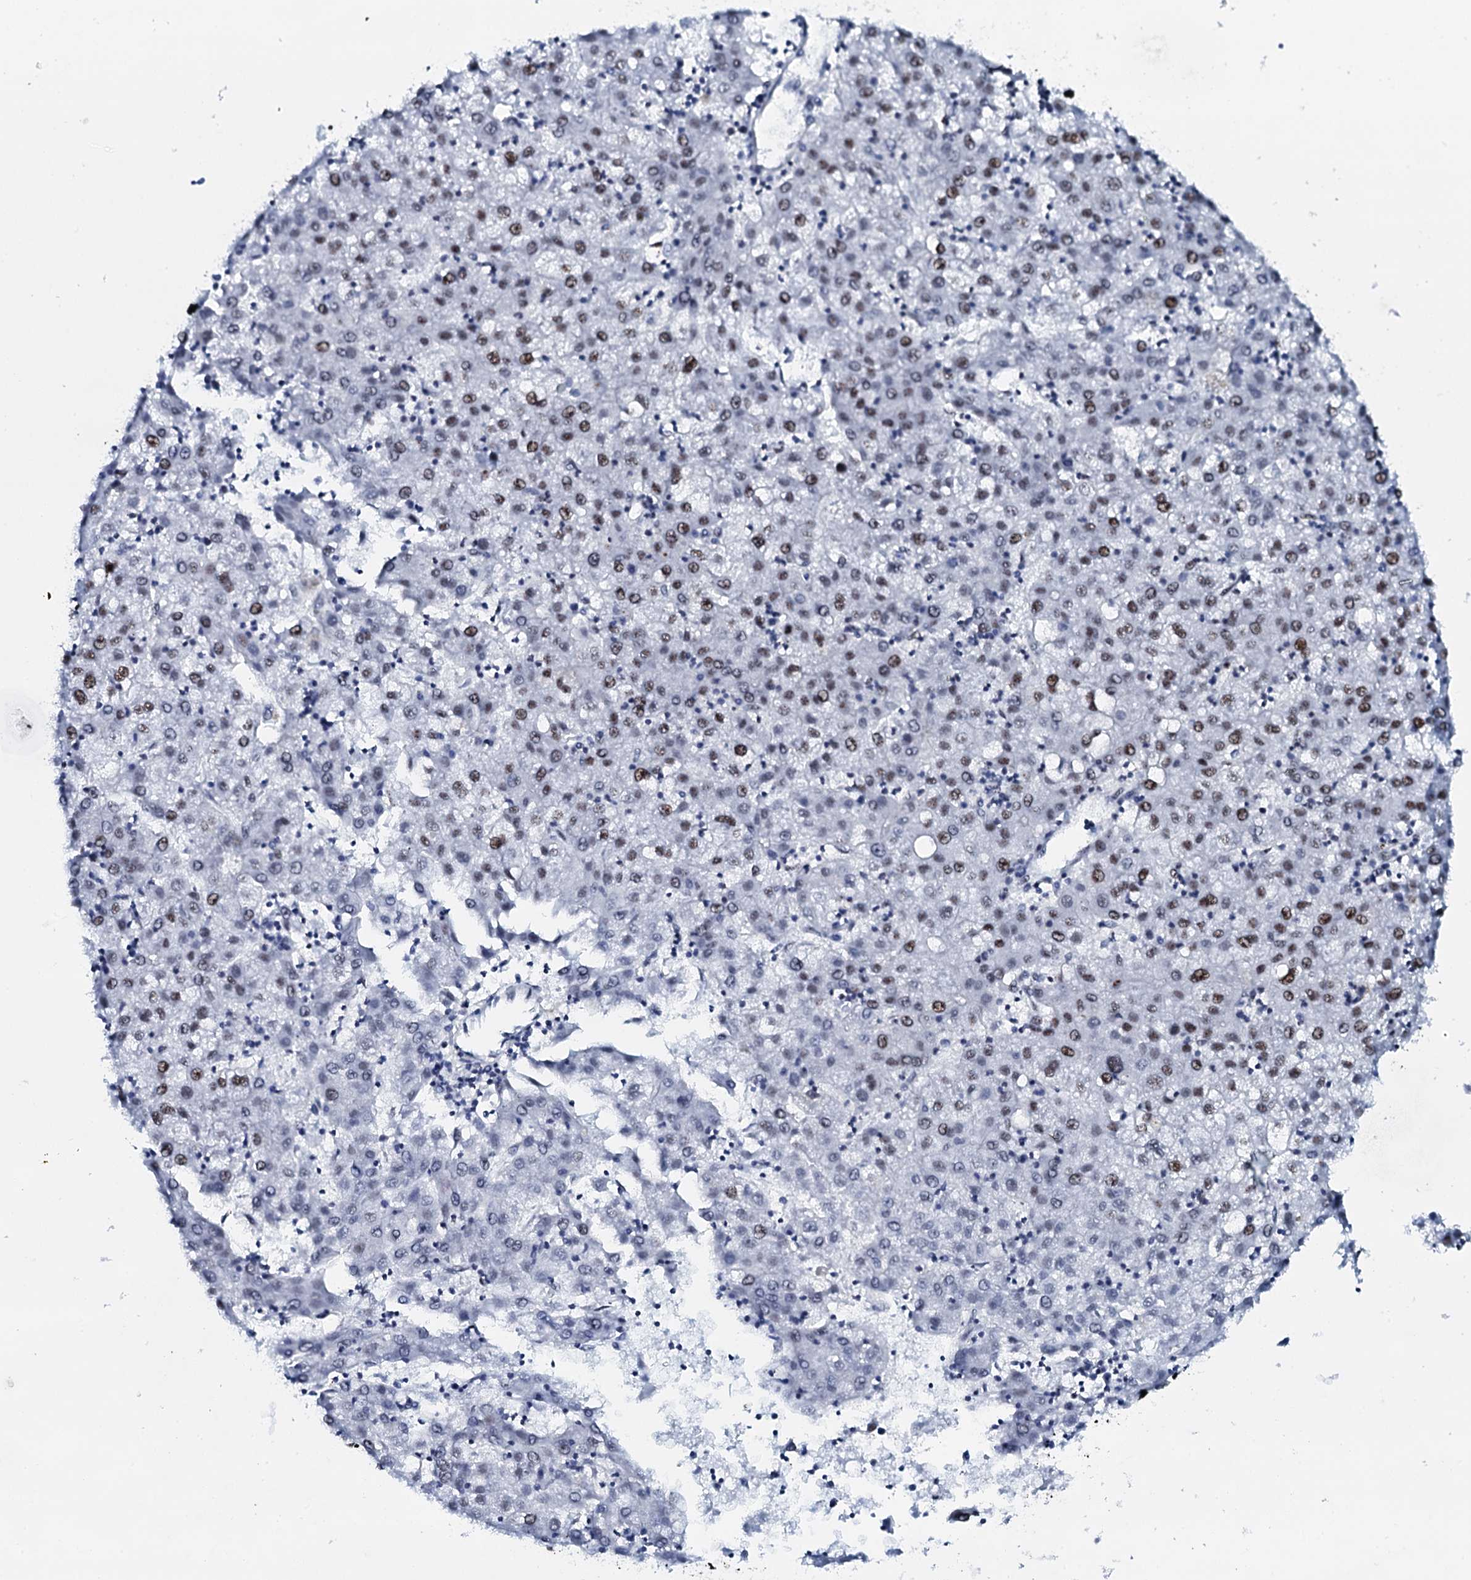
{"staining": {"intensity": "moderate", "quantity": "25%-75%", "location": "nuclear"}, "tissue": "liver cancer", "cell_type": "Tumor cells", "image_type": "cancer", "snomed": [{"axis": "morphology", "description": "Carcinoma, Hepatocellular, NOS"}, {"axis": "topography", "description": "Liver"}], "caption": "Tumor cells exhibit moderate nuclear staining in about 25%-75% of cells in liver cancer. (IHC, brightfield microscopy, high magnification).", "gene": "NKAPD1", "patient": {"sex": "male", "age": 72}}